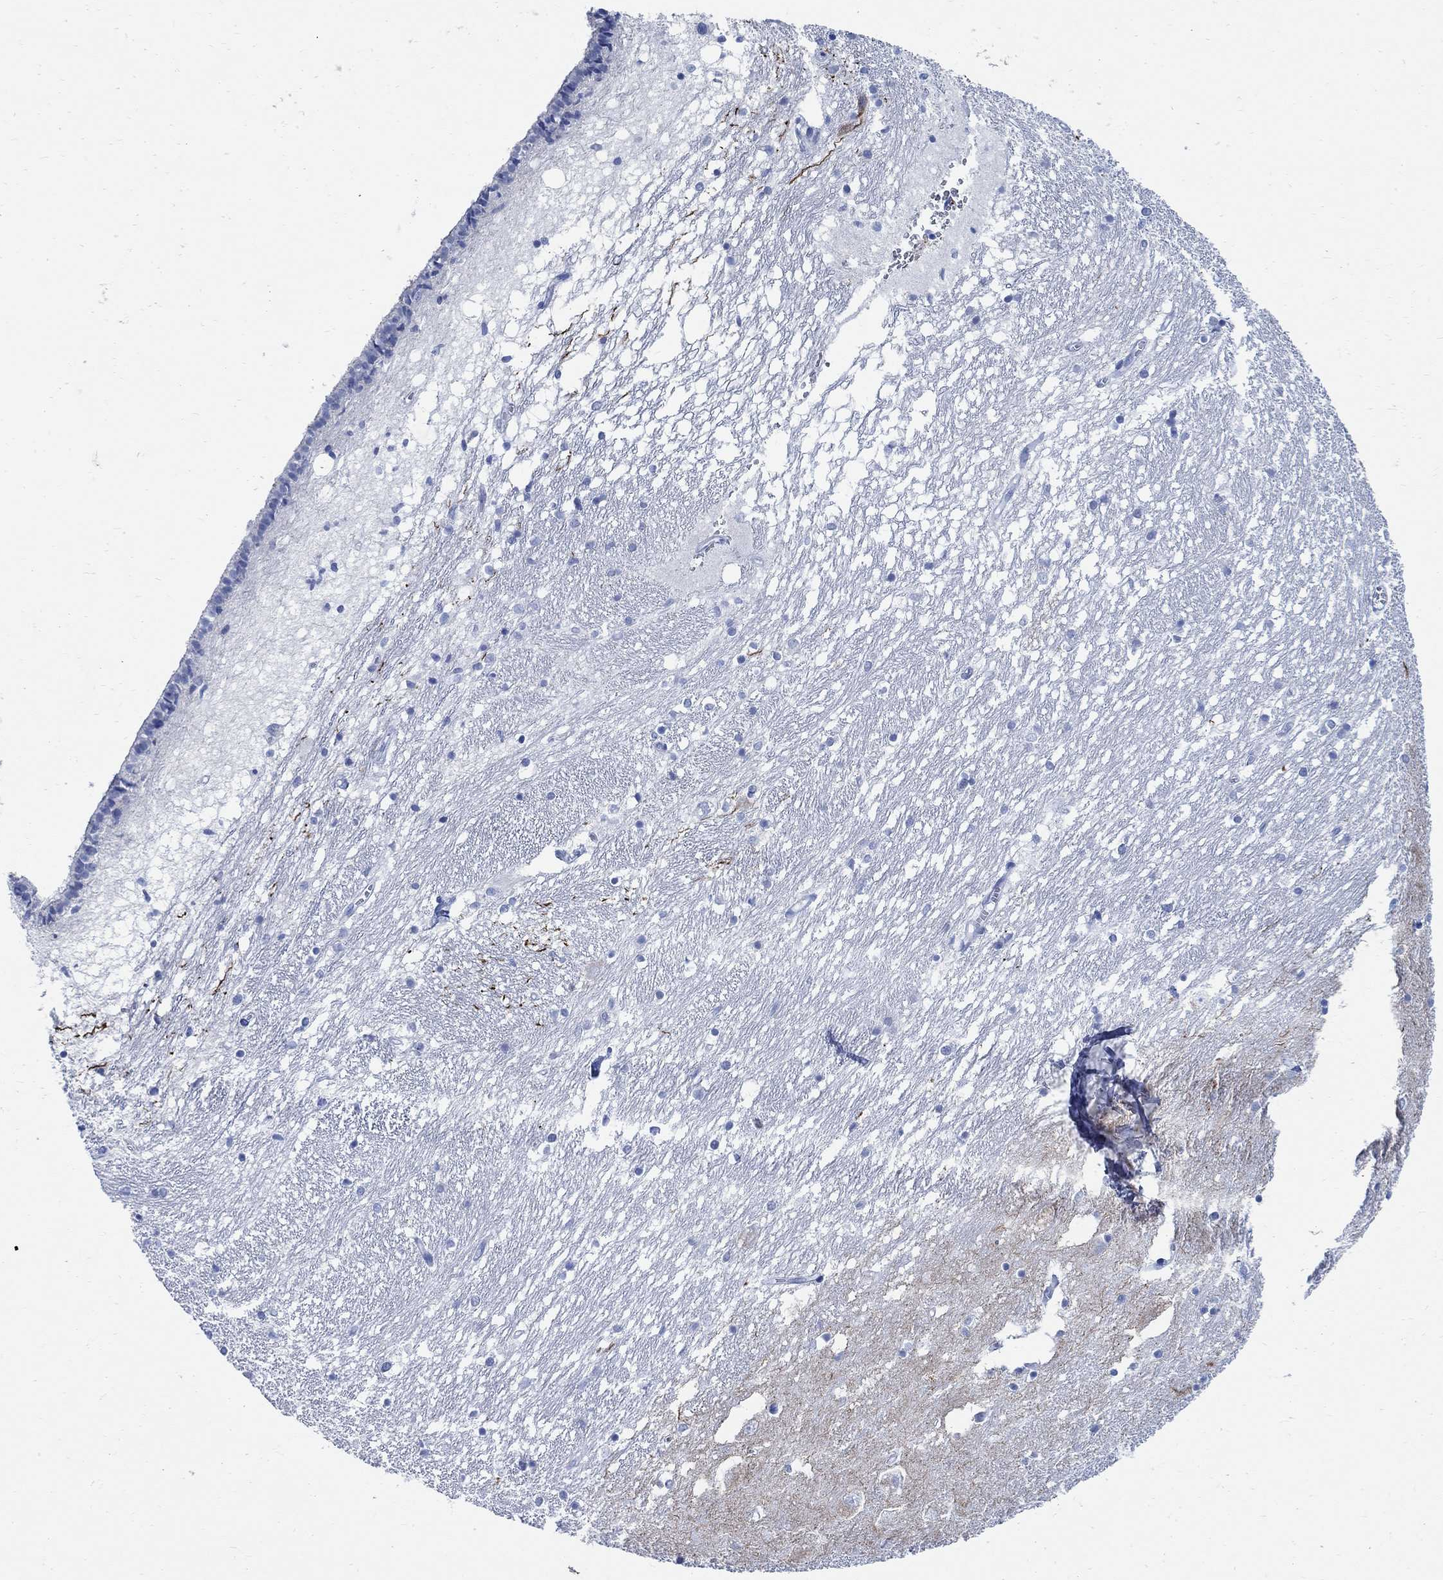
{"staining": {"intensity": "negative", "quantity": "none", "location": "none"}, "tissue": "caudate", "cell_type": "Glial cells", "image_type": "normal", "snomed": [{"axis": "morphology", "description": "Normal tissue, NOS"}, {"axis": "topography", "description": "Lateral ventricle wall"}], "caption": "This is an immunohistochemistry (IHC) image of unremarkable caudate. There is no expression in glial cells.", "gene": "CAMK2N1", "patient": {"sex": "female", "age": 71}}